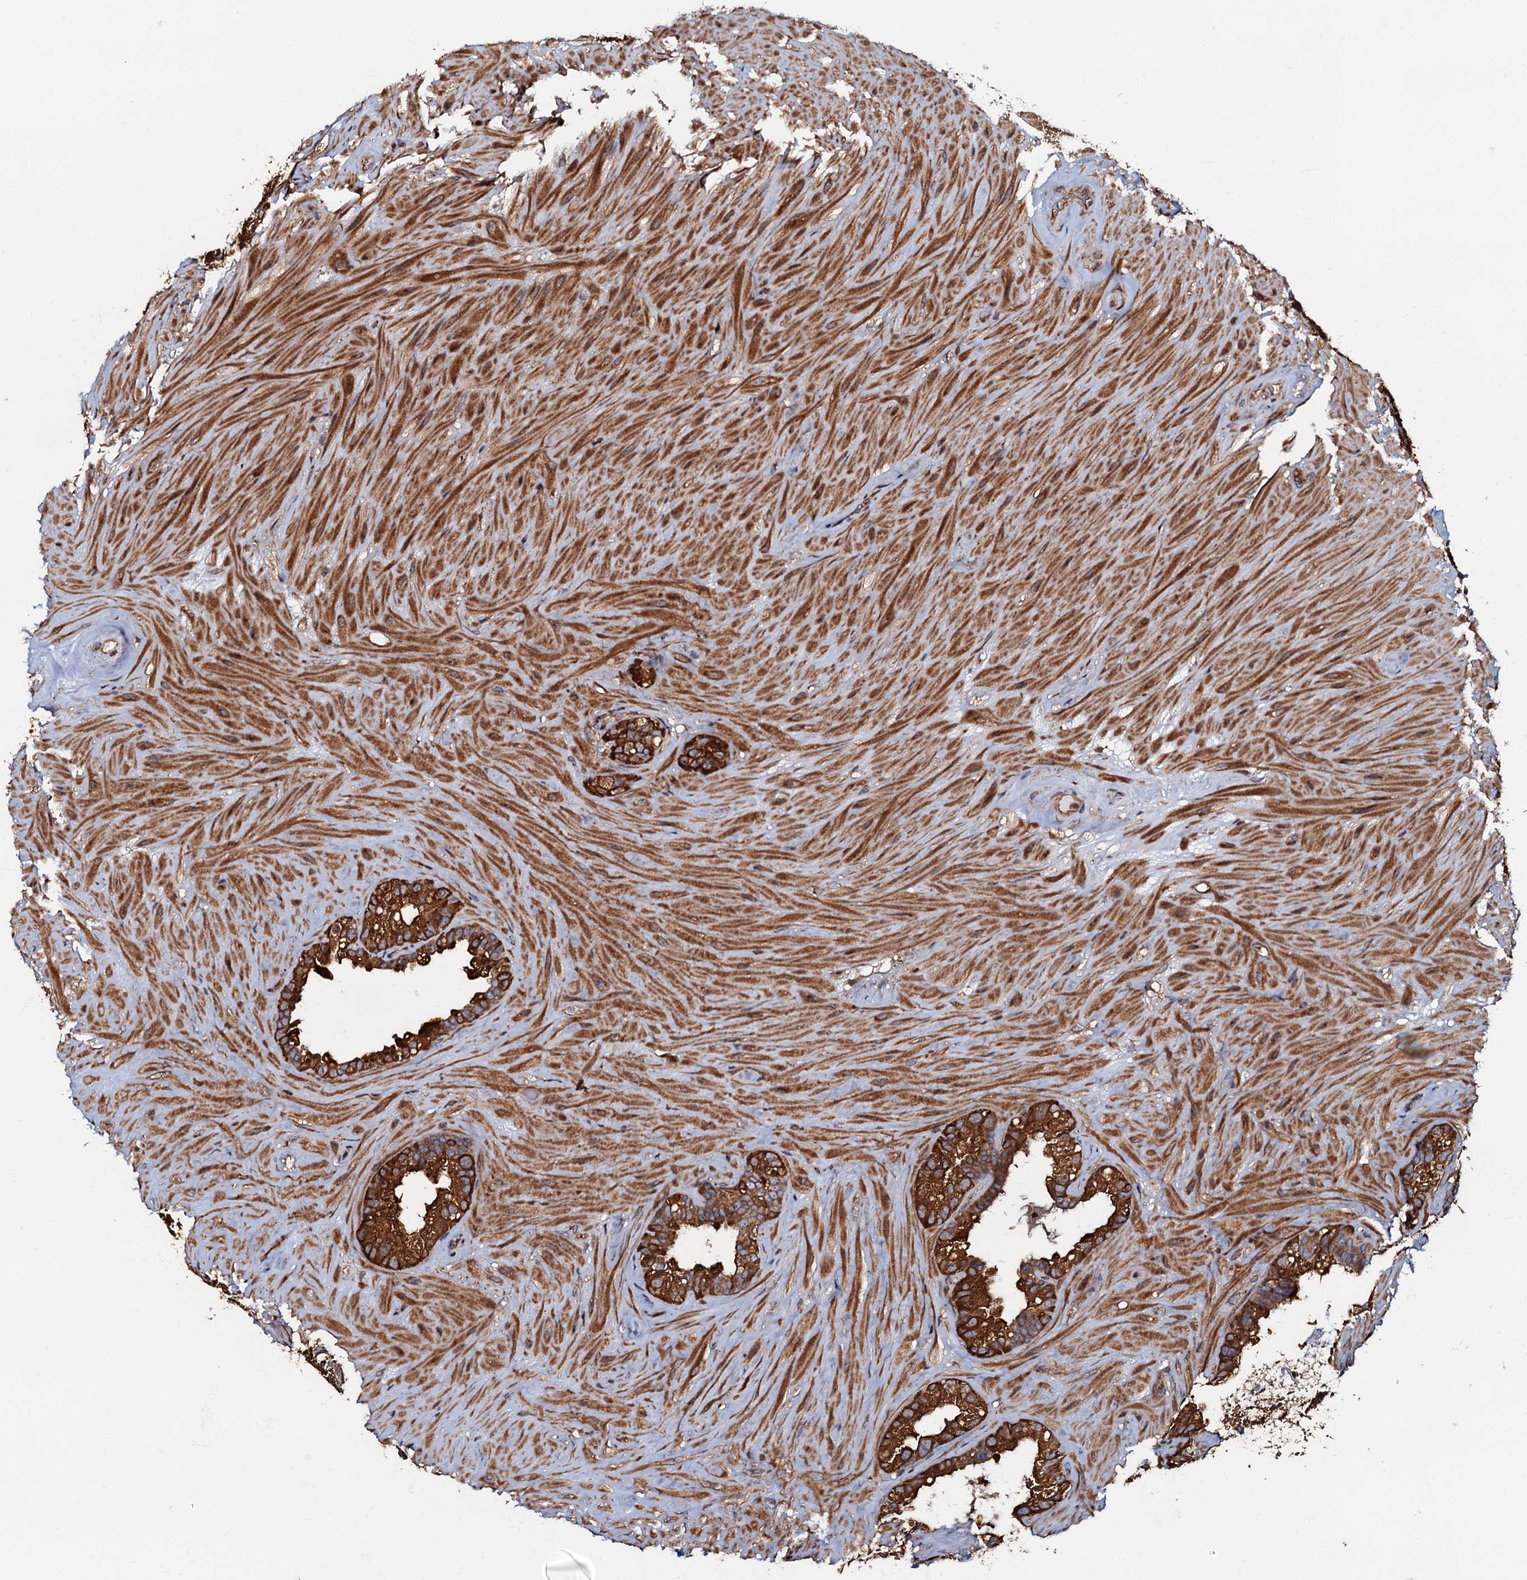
{"staining": {"intensity": "strong", "quantity": ">75%", "location": "cytoplasmic/membranous"}, "tissue": "seminal vesicle", "cell_type": "Glandular cells", "image_type": "normal", "snomed": [{"axis": "morphology", "description": "Normal tissue, NOS"}, {"axis": "topography", "description": "Prostate"}, {"axis": "topography", "description": "Seminal veicle"}], "caption": "About >75% of glandular cells in normal seminal vesicle reveal strong cytoplasmic/membranous protein expression as visualized by brown immunohistochemical staining.", "gene": "OSBP", "patient": {"sex": "male", "age": 68}}